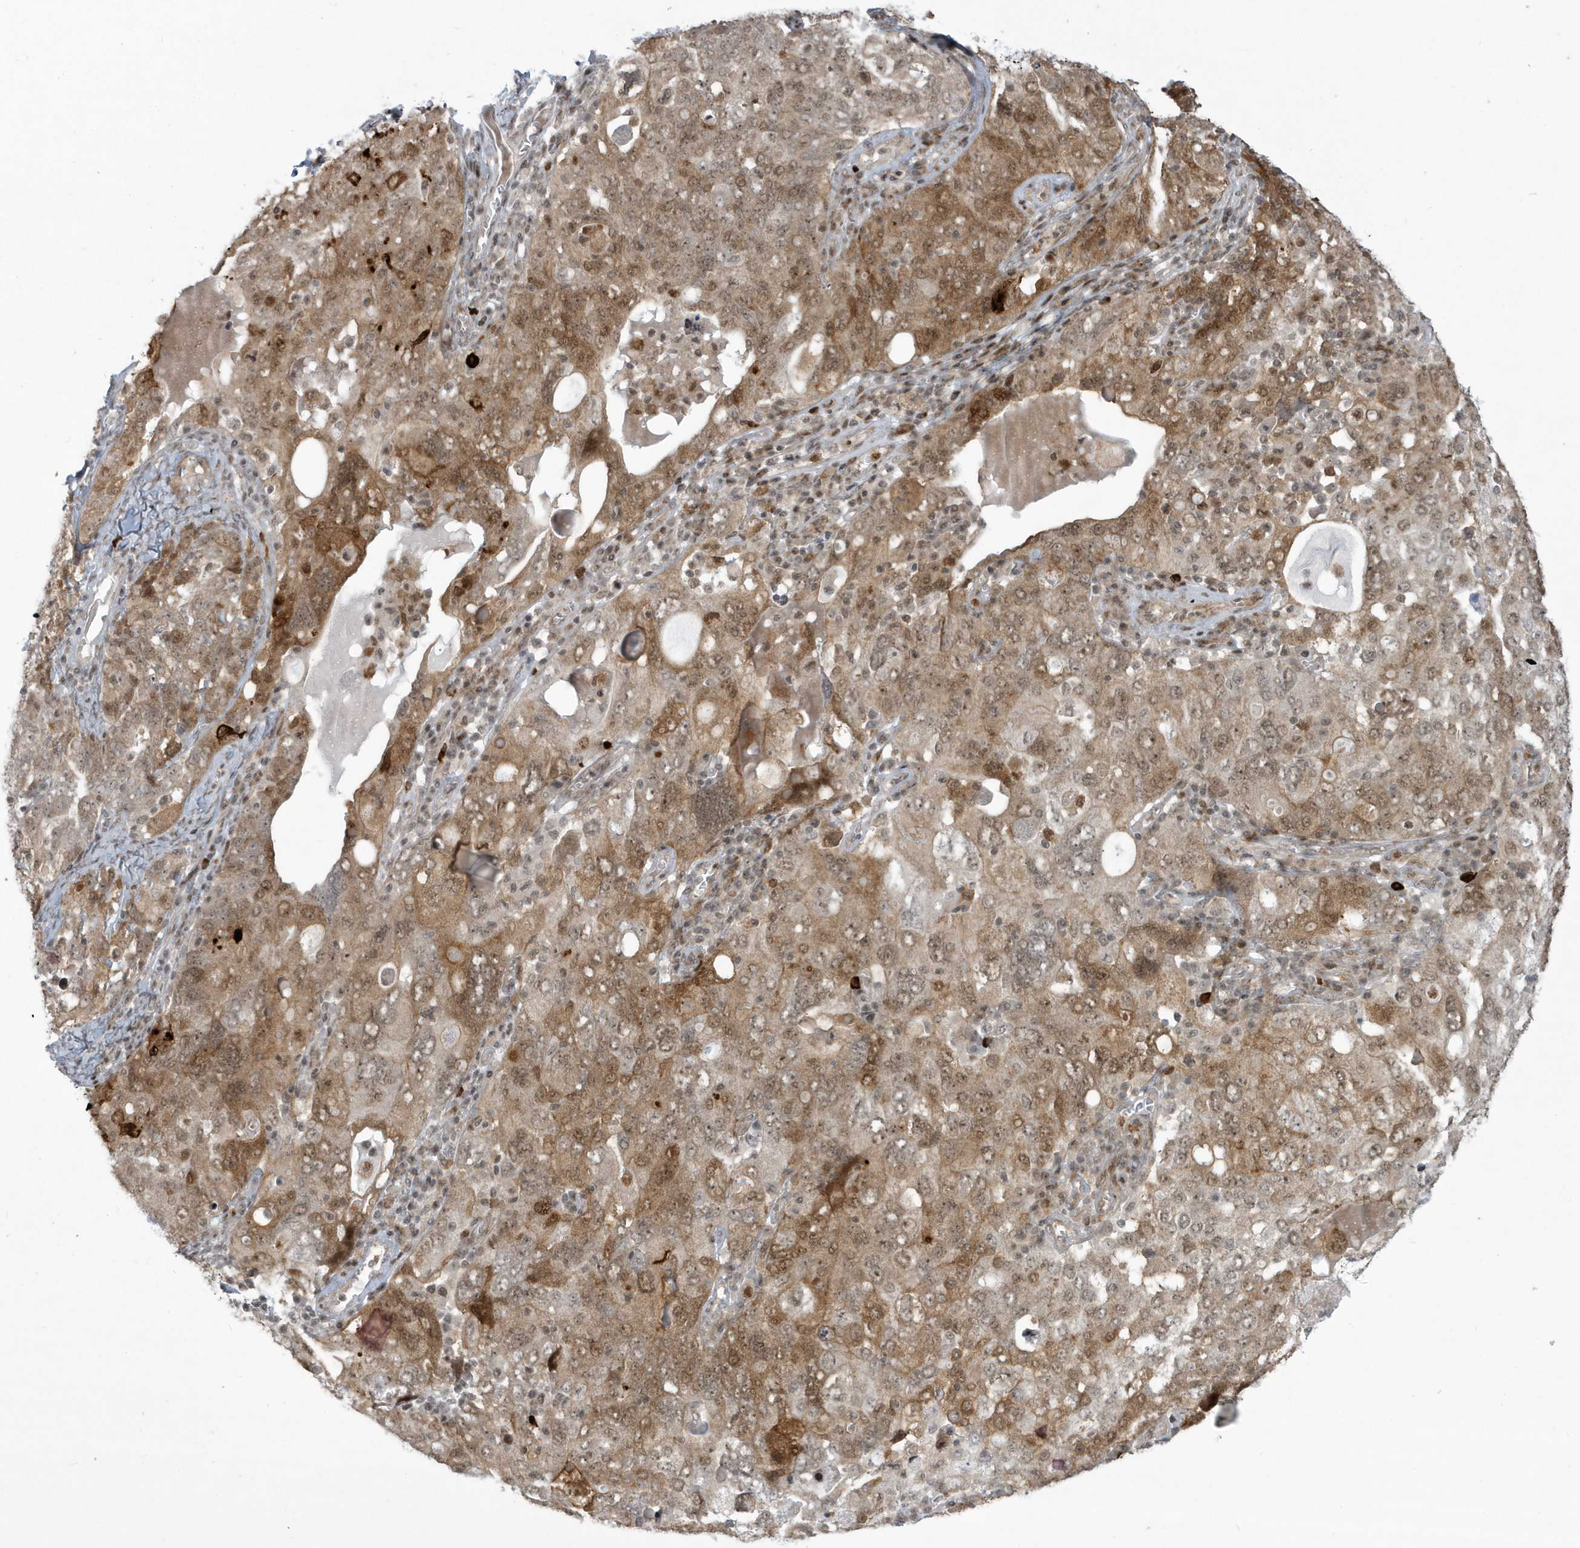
{"staining": {"intensity": "moderate", "quantity": ">75%", "location": "cytoplasmic/membranous,nuclear"}, "tissue": "ovarian cancer", "cell_type": "Tumor cells", "image_type": "cancer", "snomed": [{"axis": "morphology", "description": "Carcinoma, endometroid"}, {"axis": "topography", "description": "Ovary"}], "caption": "Tumor cells show moderate cytoplasmic/membranous and nuclear positivity in about >75% of cells in ovarian endometroid carcinoma.", "gene": "C1orf52", "patient": {"sex": "female", "age": 62}}